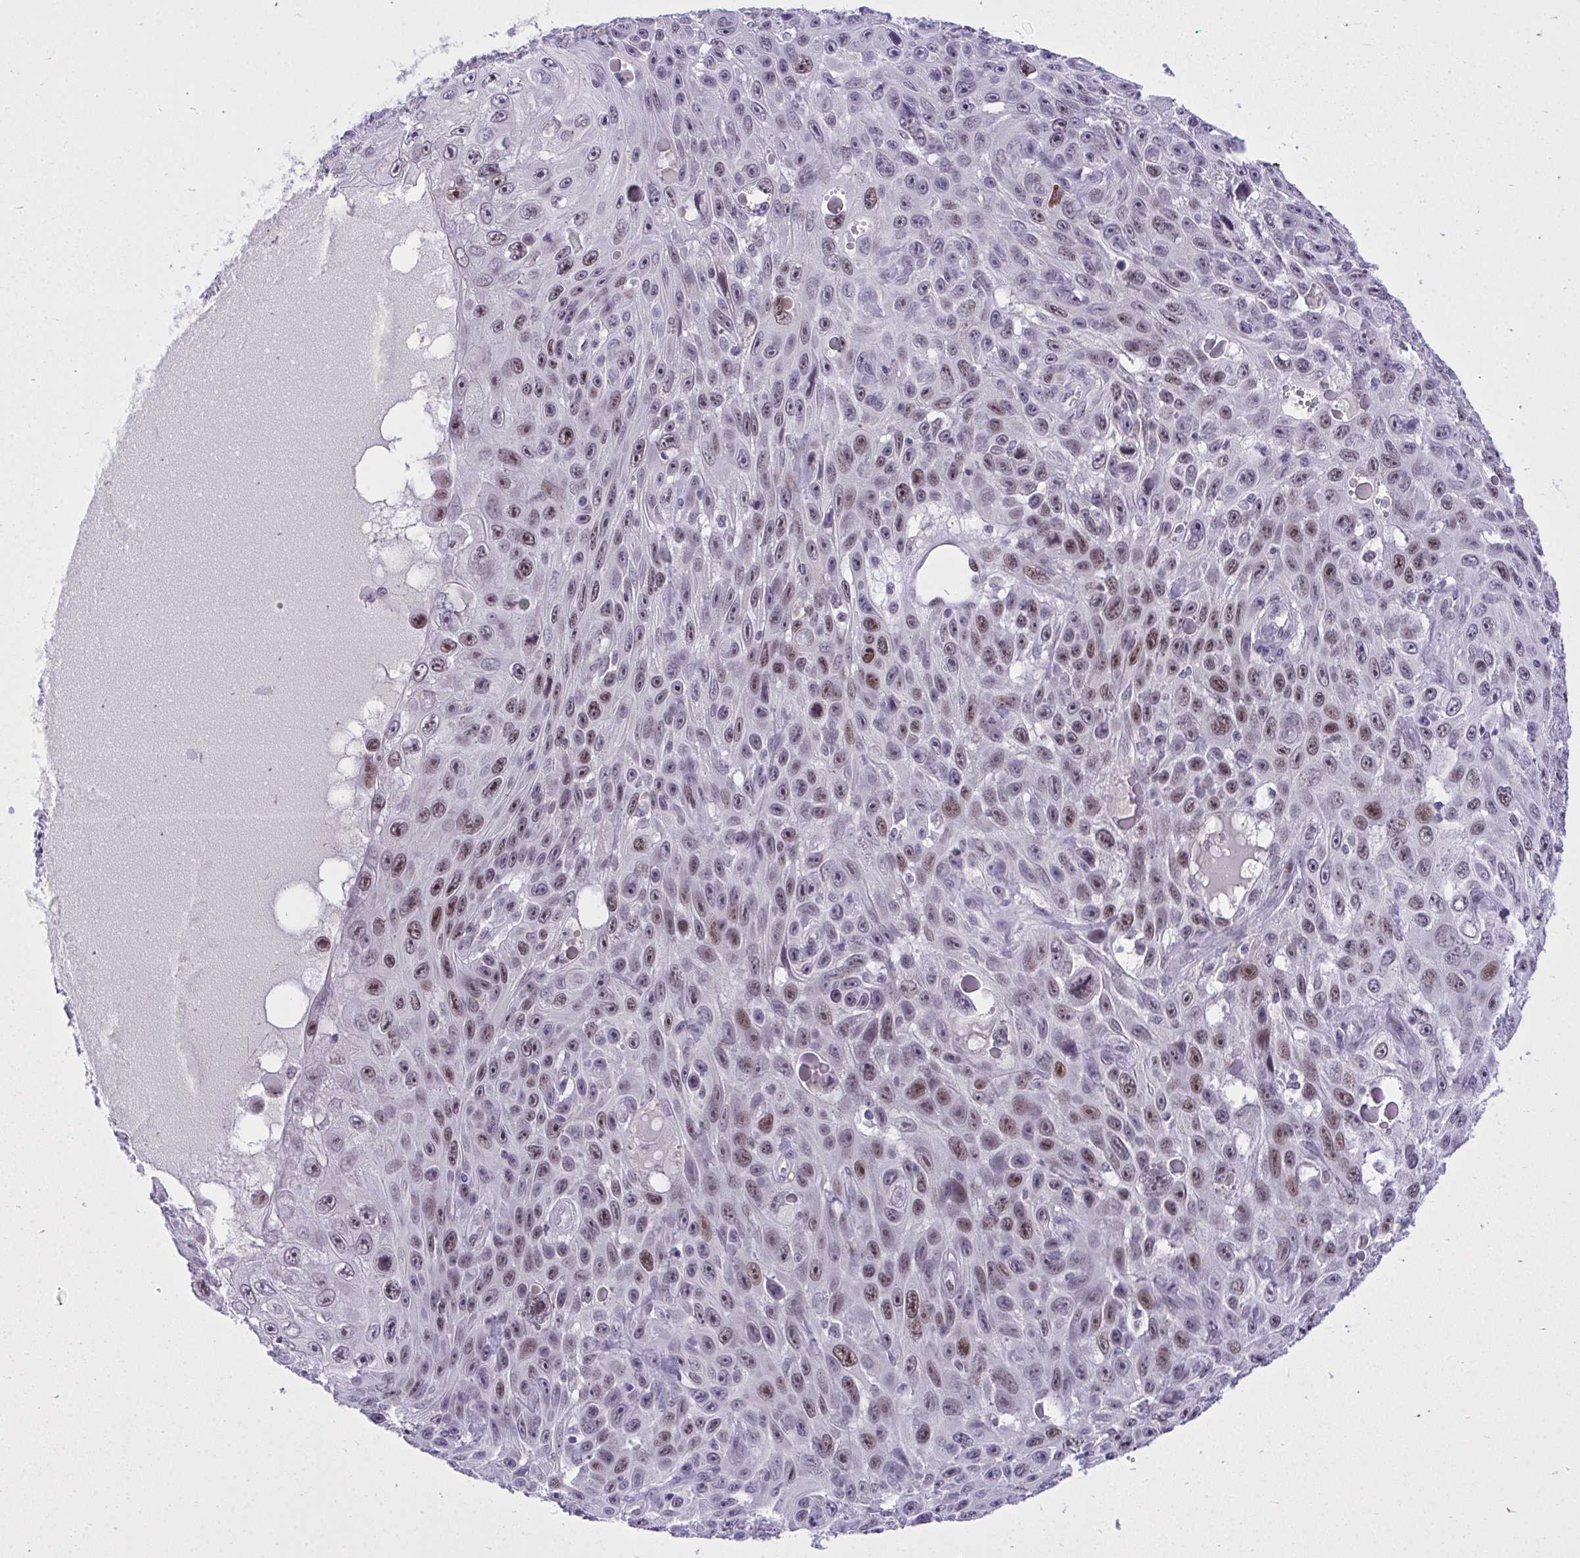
{"staining": {"intensity": "moderate", "quantity": "25%-75%", "location": "nuclear"}, "tissue": "skin cancer", "cell_type": "Tumor cells", "image_type": "cancer", "snomed": [{"axis": "morphology", "description": "Squamous cell carcinoma, NOS"}, {"axis": "topography", "description": "Skin"}], "caption": "Protein expression analysis of human skin cancer reveals moderate nuclear expression in about 25%-75% of tumor cells.", "gene": "TEAD4", "patient": {"sex": "male", "age": 82}}